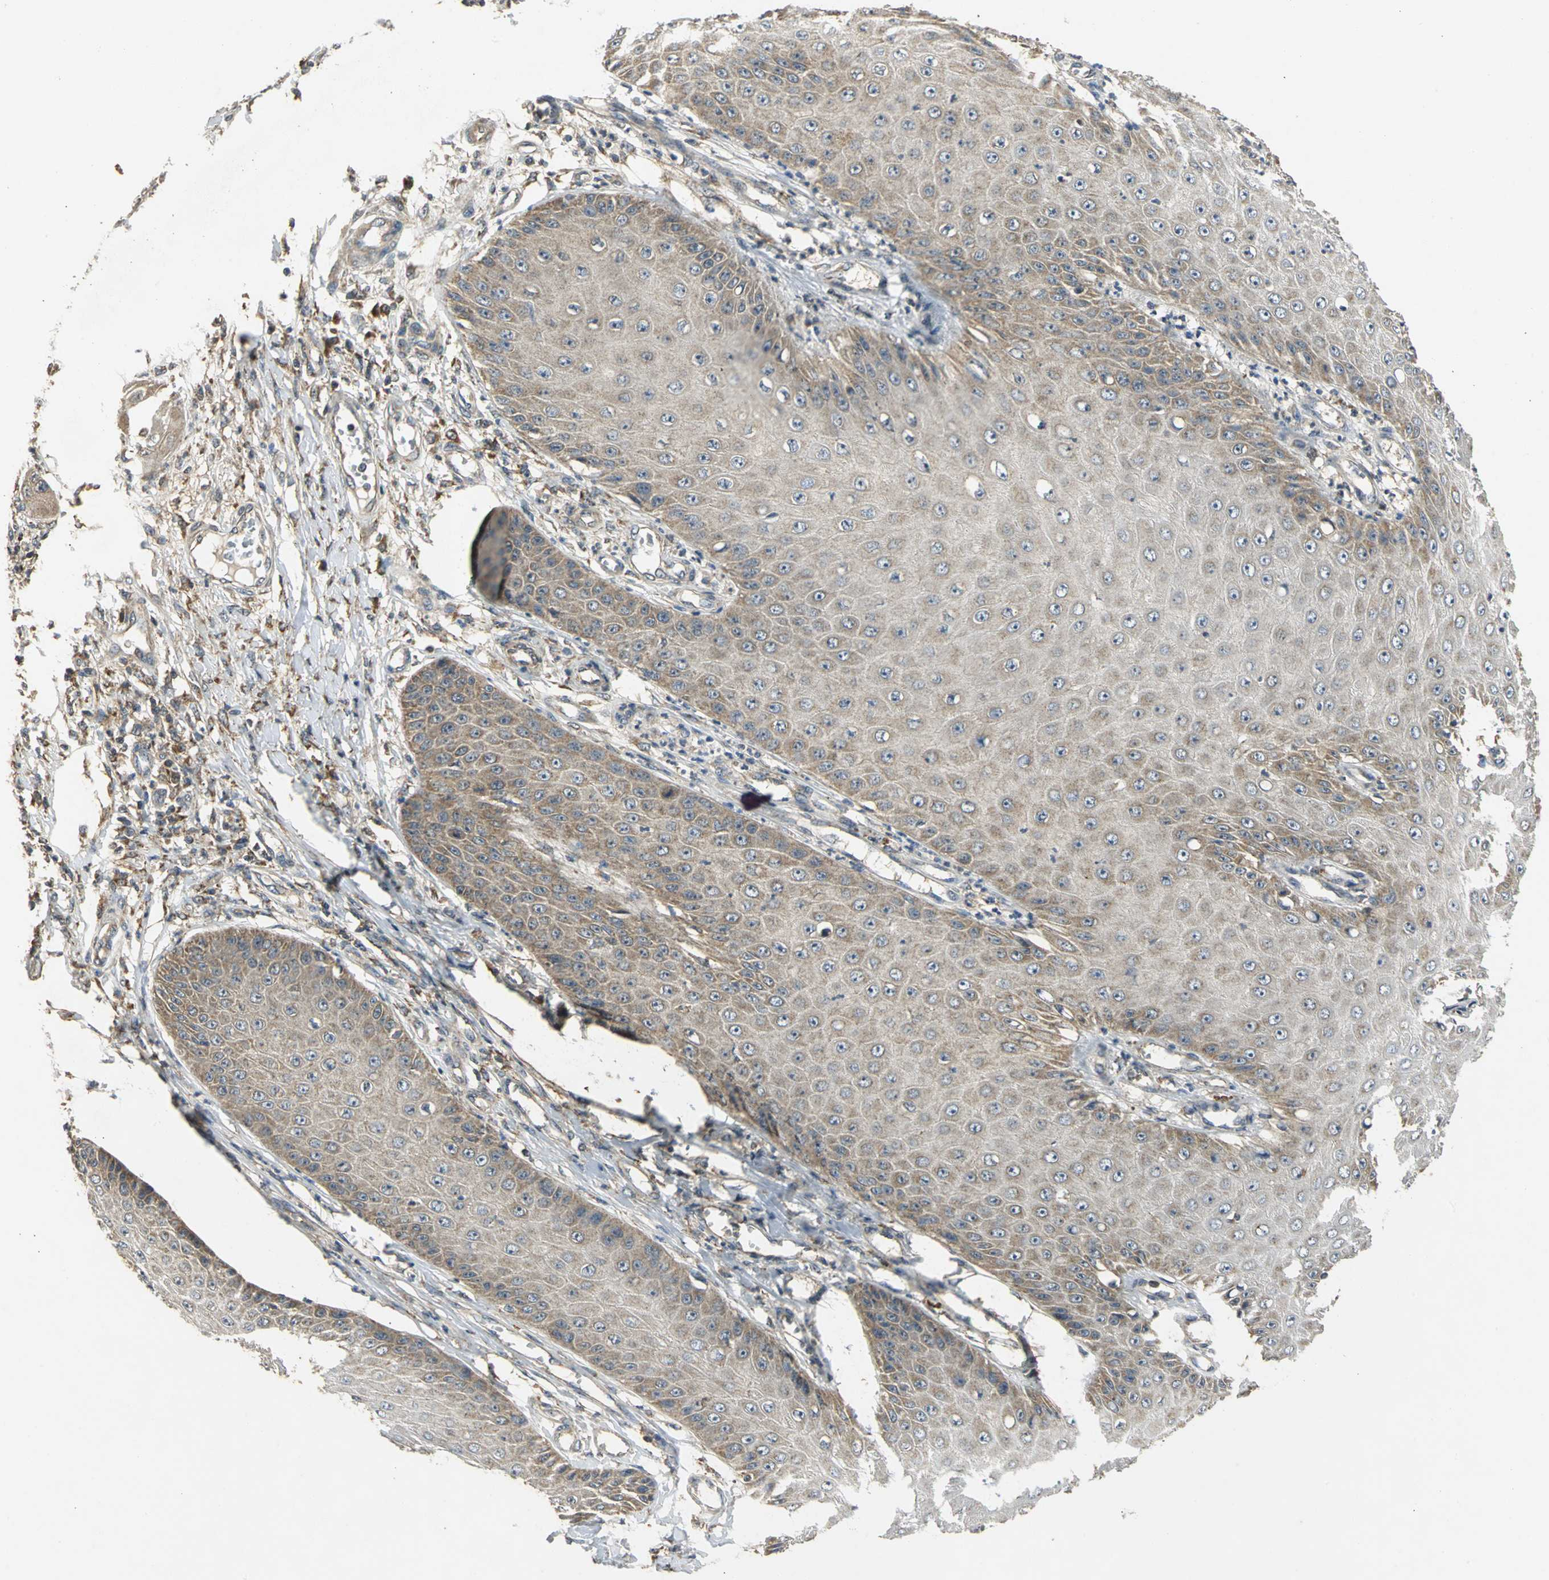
{"staining": {"intensity": "moderate", "quantity": ">75%", "location": "cytoplasmic/membranous"}, "tissue": "skin cancer", "cell_type": "Tumor cells", "image_type": "cancer", "snomed": [{"axis": "morphology", "description": "Squamous cell carcinoma, NOS"}, {"axis": "topography", "description": "Skin"}], "caption": "IHC of squamous cell carcinoma (skin) demonstrates medium levels of moderate cytoplasmic/membranous expression in about >75% of tumor cells. The protein of interest is shown in brown color, while the nuclei are stained blue.", "gene": "IRF3", "patient": {"sex": "female", "age": 40}}